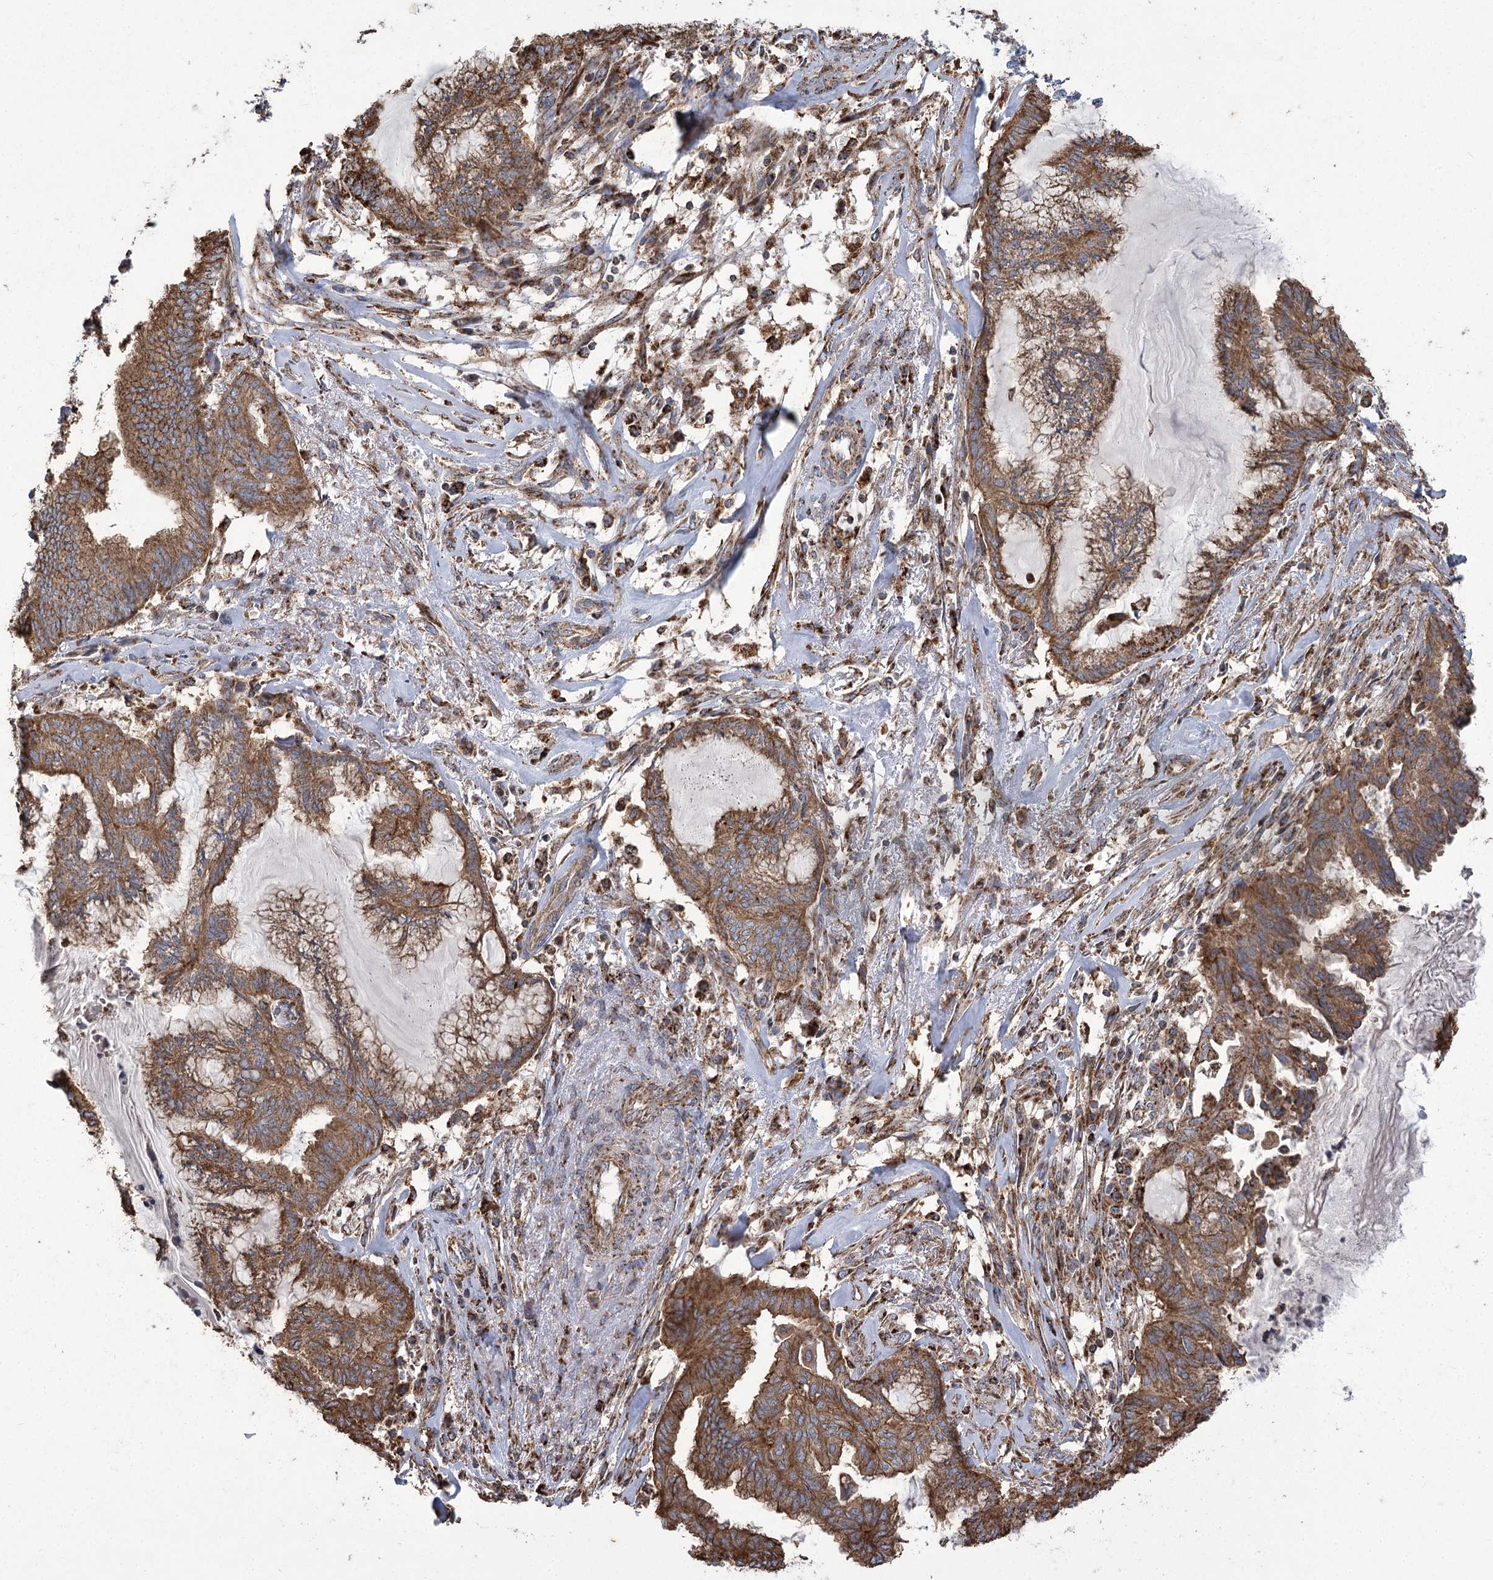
{"staining": {"intensity": "moderate", "quantity": ">75%", "location": "cytoplasmic/membranous"}, "tissue": "endometrial cancer", "cell_type": "Tumor cells", "image_type": "cancer", "snomed": [{"axis": "morphology", "description": "Adenocarcinoma, NOS"}, {"axis": "topography", "description": "Endometrium"}], "caption": "Human adenocarcinoma (endometrial) stained with a protein marker exhibits moderate staining in tumor cells.", "gene": "CARD19", "patient": {"sex": "female", "age": 86}}